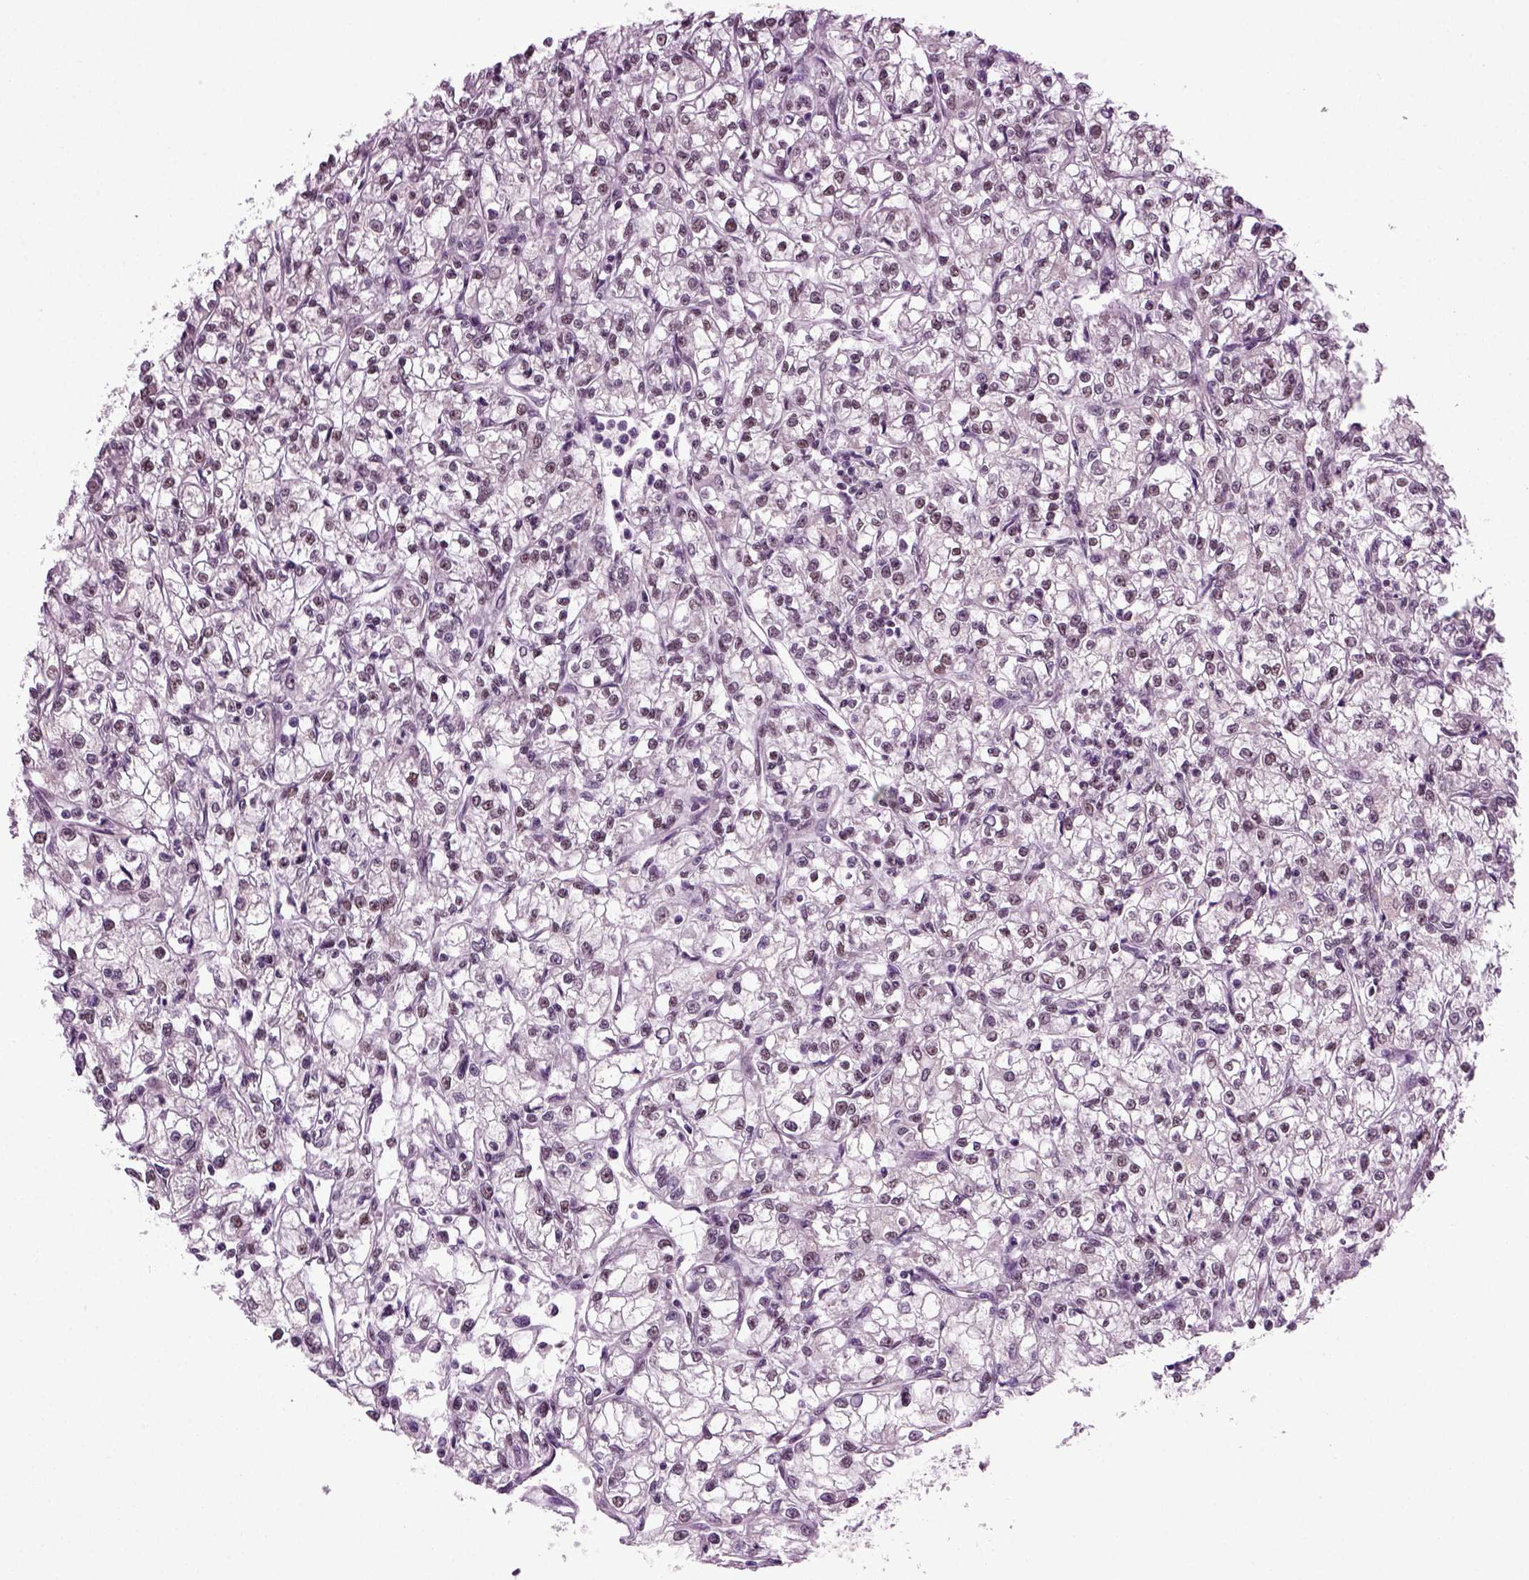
{"staining": {"intensity": "moderate", "quantity": "25%-75%", "location": "nuclear"}, "tissue": "renal cancer", "cell_type": "Tumor cells", "image_type": "cancer", "snomed": [{"axis": "morphology", "description": "Adenocarcinoma, NOS"}, {"axis": "topography", "description": "Kidney"}], "caption": "An image of renal cancer (adenocarcinoma) stained for a protein reveals moderate nuclear brown staining in tumor cells.", "gene": "RCOR3", "patient": {"sex": "female", "age": 59}}